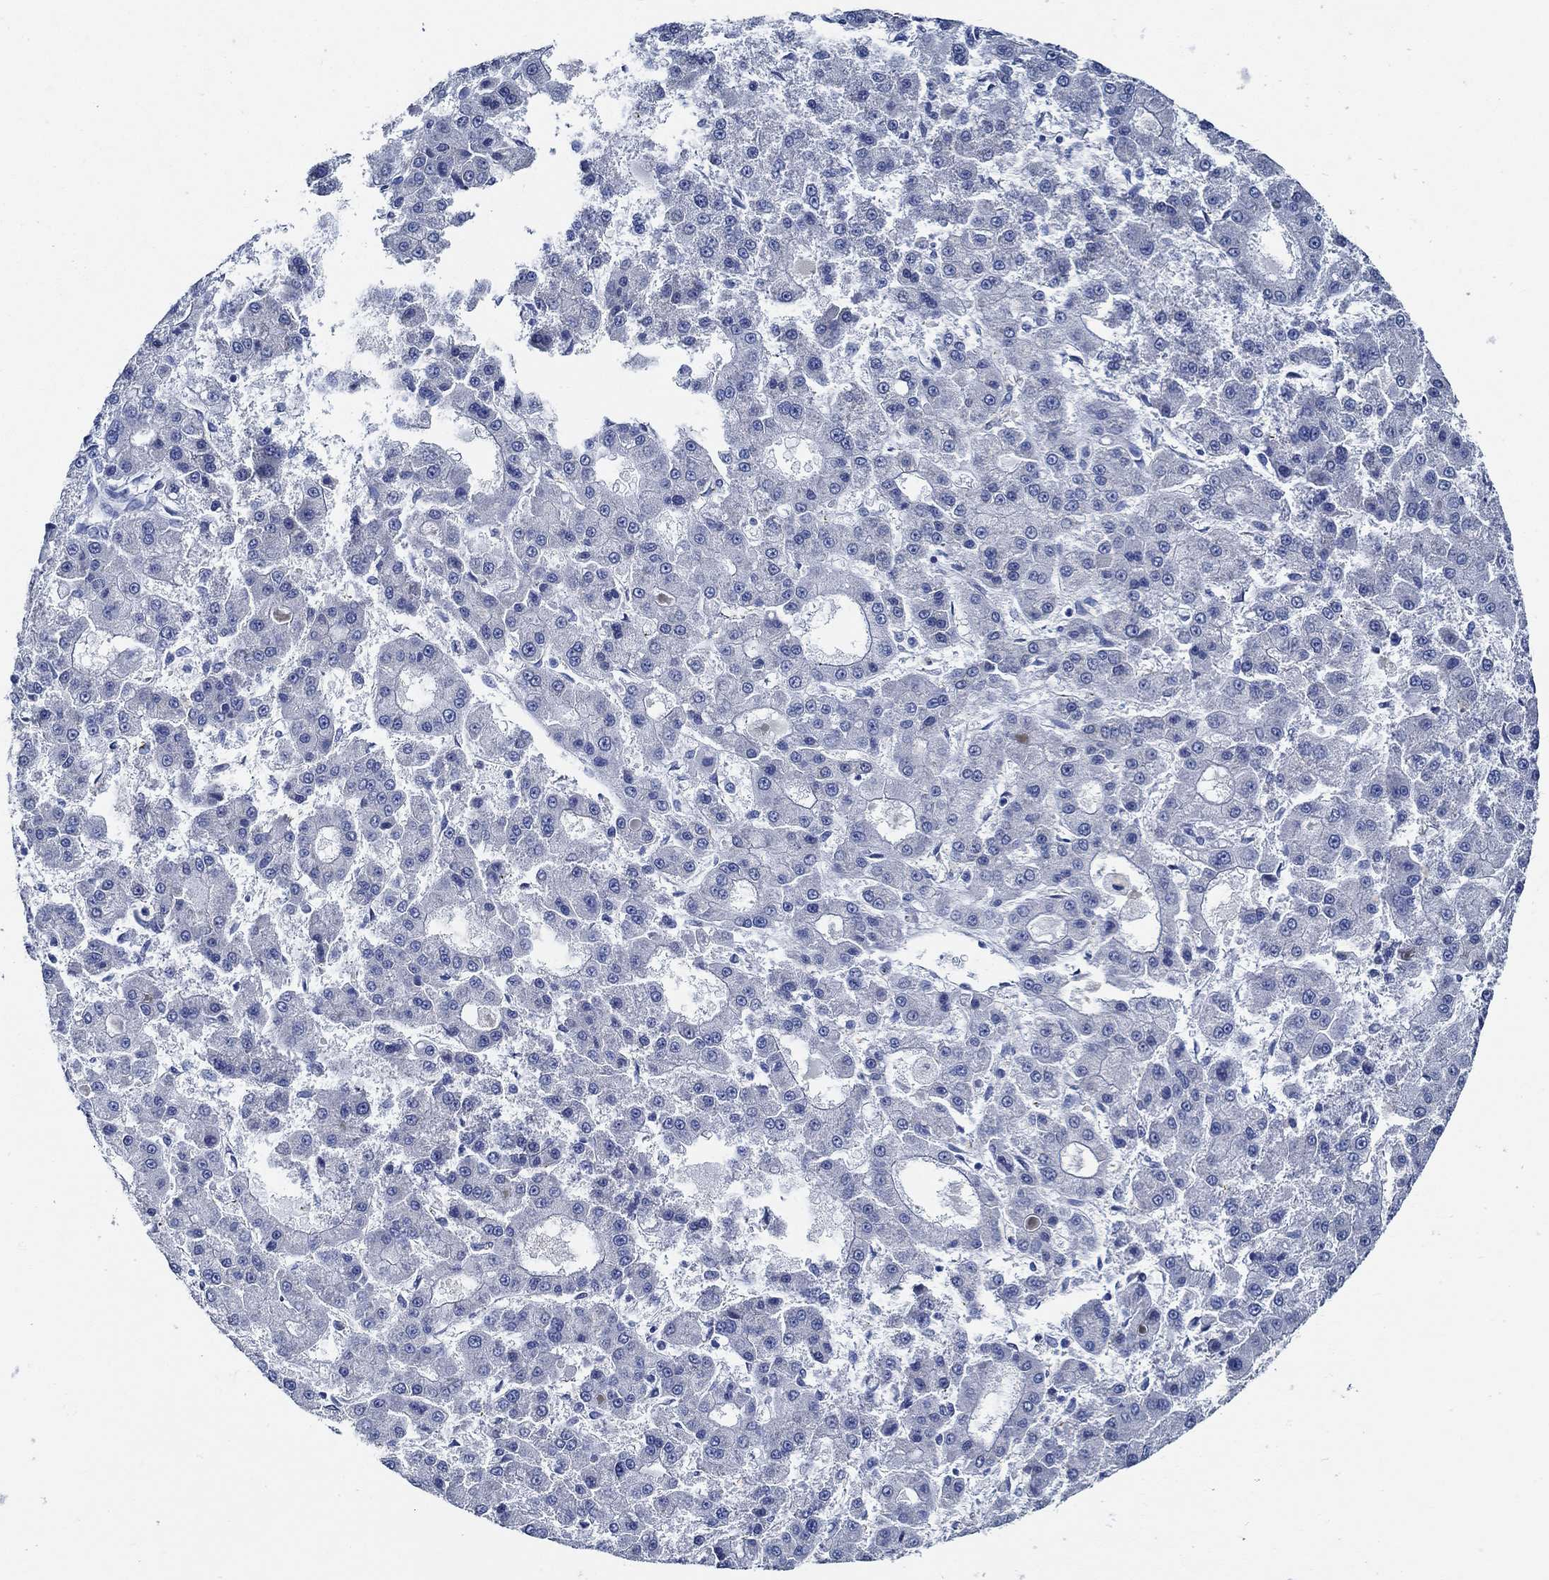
{"staining": {"intensity": "weak", "quantity": "<25%", "location": "cytoplasmic/membranous"}, "tissue": "liver cancer", "cell_type": "Tumor cells", "image_type": "cancer", "snomed": [{"axis": "morphology", "description": "Carcinoma, Hepatocellular, NOS"}, {"axis": "topography", "description": "Liver"}], "caption": "Liver cancer (hepatocellular carcinoma) was stained to show a protein in brown. There is no significant staining in tumor cells.", "gene": "HECW2", "patient": {"sex": "male", "age": 70}}